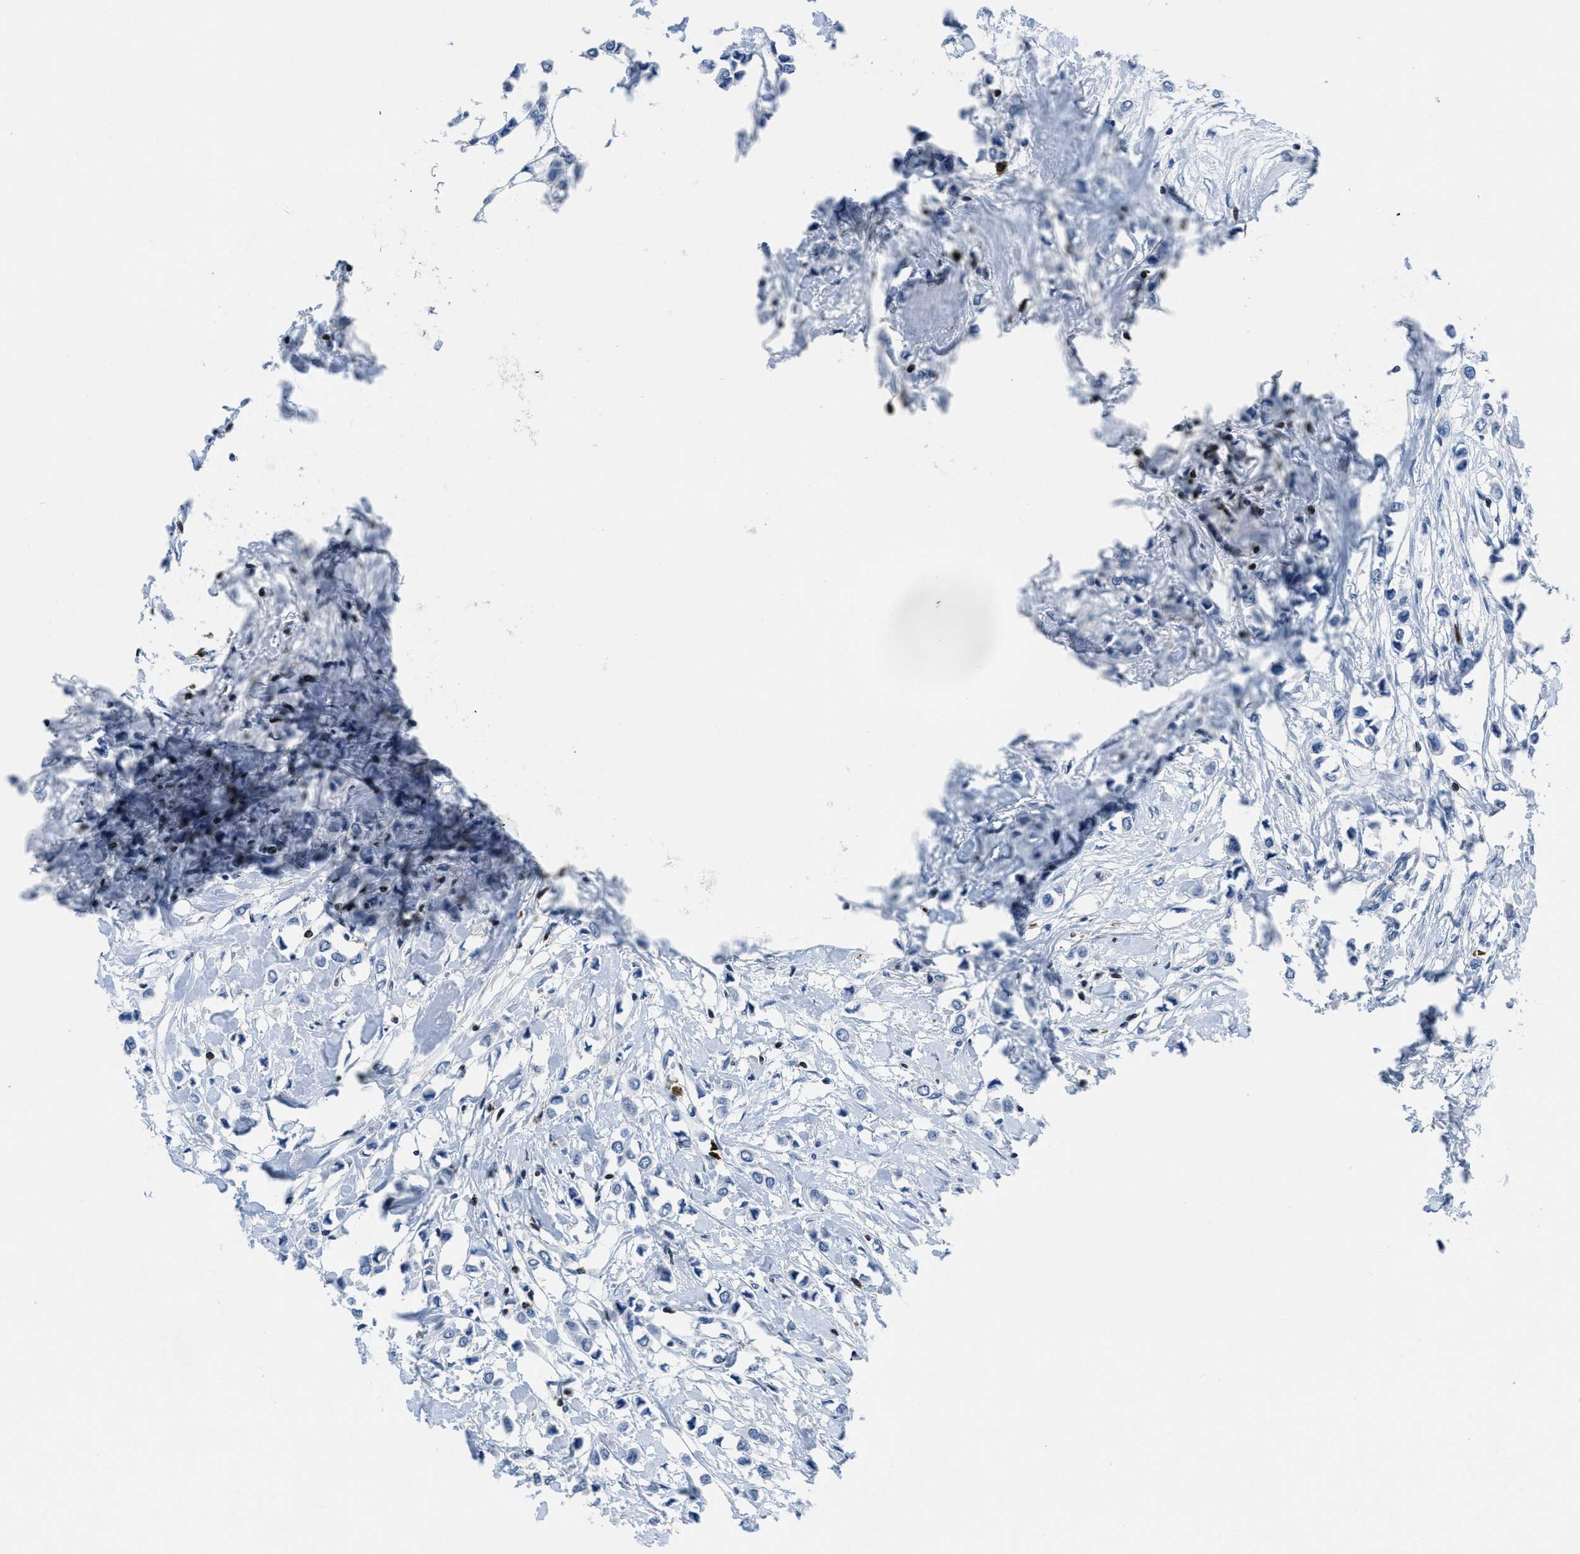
{"staining": {"intensity": "negative", "quantity": "none", "location": "none"}, "tissue": "breast cancer", "cell_type": "Tumor cells", "image_type": "cancer", "snomed": [{"axis": "morphology", "description": "Lobular carcinoma"}, {"axis": "topography", "description": "Breast"}], "caption": "Immunohistochemistry (IHC) micrograph of neoplastic tissue: breast cancer stained with DAB exhibits no significant protein expression in tumor cells.", "gene": "ITGA3", "patient": {"sex": "female", "age": 51}}